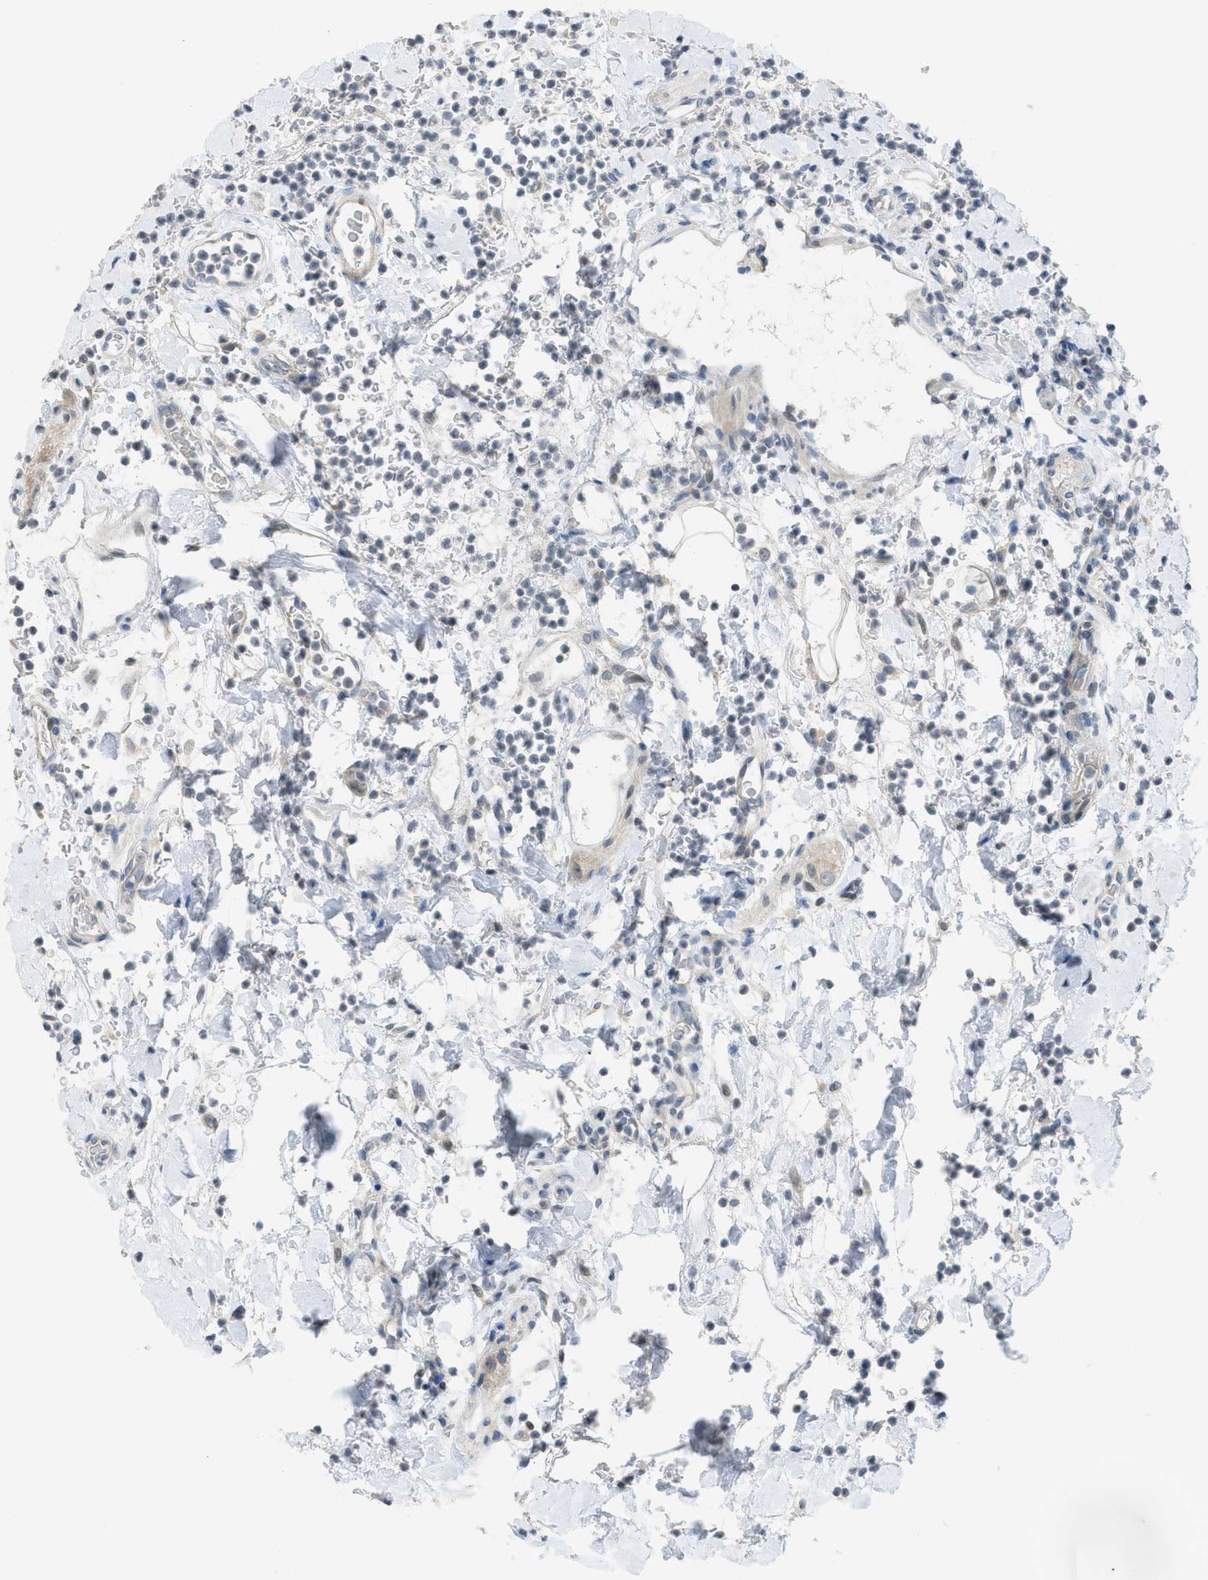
{"staining": {"intensity": "moderate", "quantity": "<25%", "location": "cytoplasmic/membranous"}, "tissue": "stomach", "cell_type": "Glandular cells", "image_type": "normal", "snomed": [{"axis": "morphology", "description": "Normal tissue, NOS"}, {"axis": "topography", "description": "Stomach, upper"}], "caption": "Immunohistochemistry (IHC) staining of benign stomach, which displays low levels of moderate cytoplasmic/membranous positivity in approximately <25% of glandular cells indicating moderate cytoplasmic/membranous protein staining. The staining was performed using DAB (3,3'-diaminobenzidine) (brown) for protein detection and nuclei were counterstained in hematoxylin (blue).", "gene": "TXNDC2", "patient": {"sex": "male", "age": 68}}